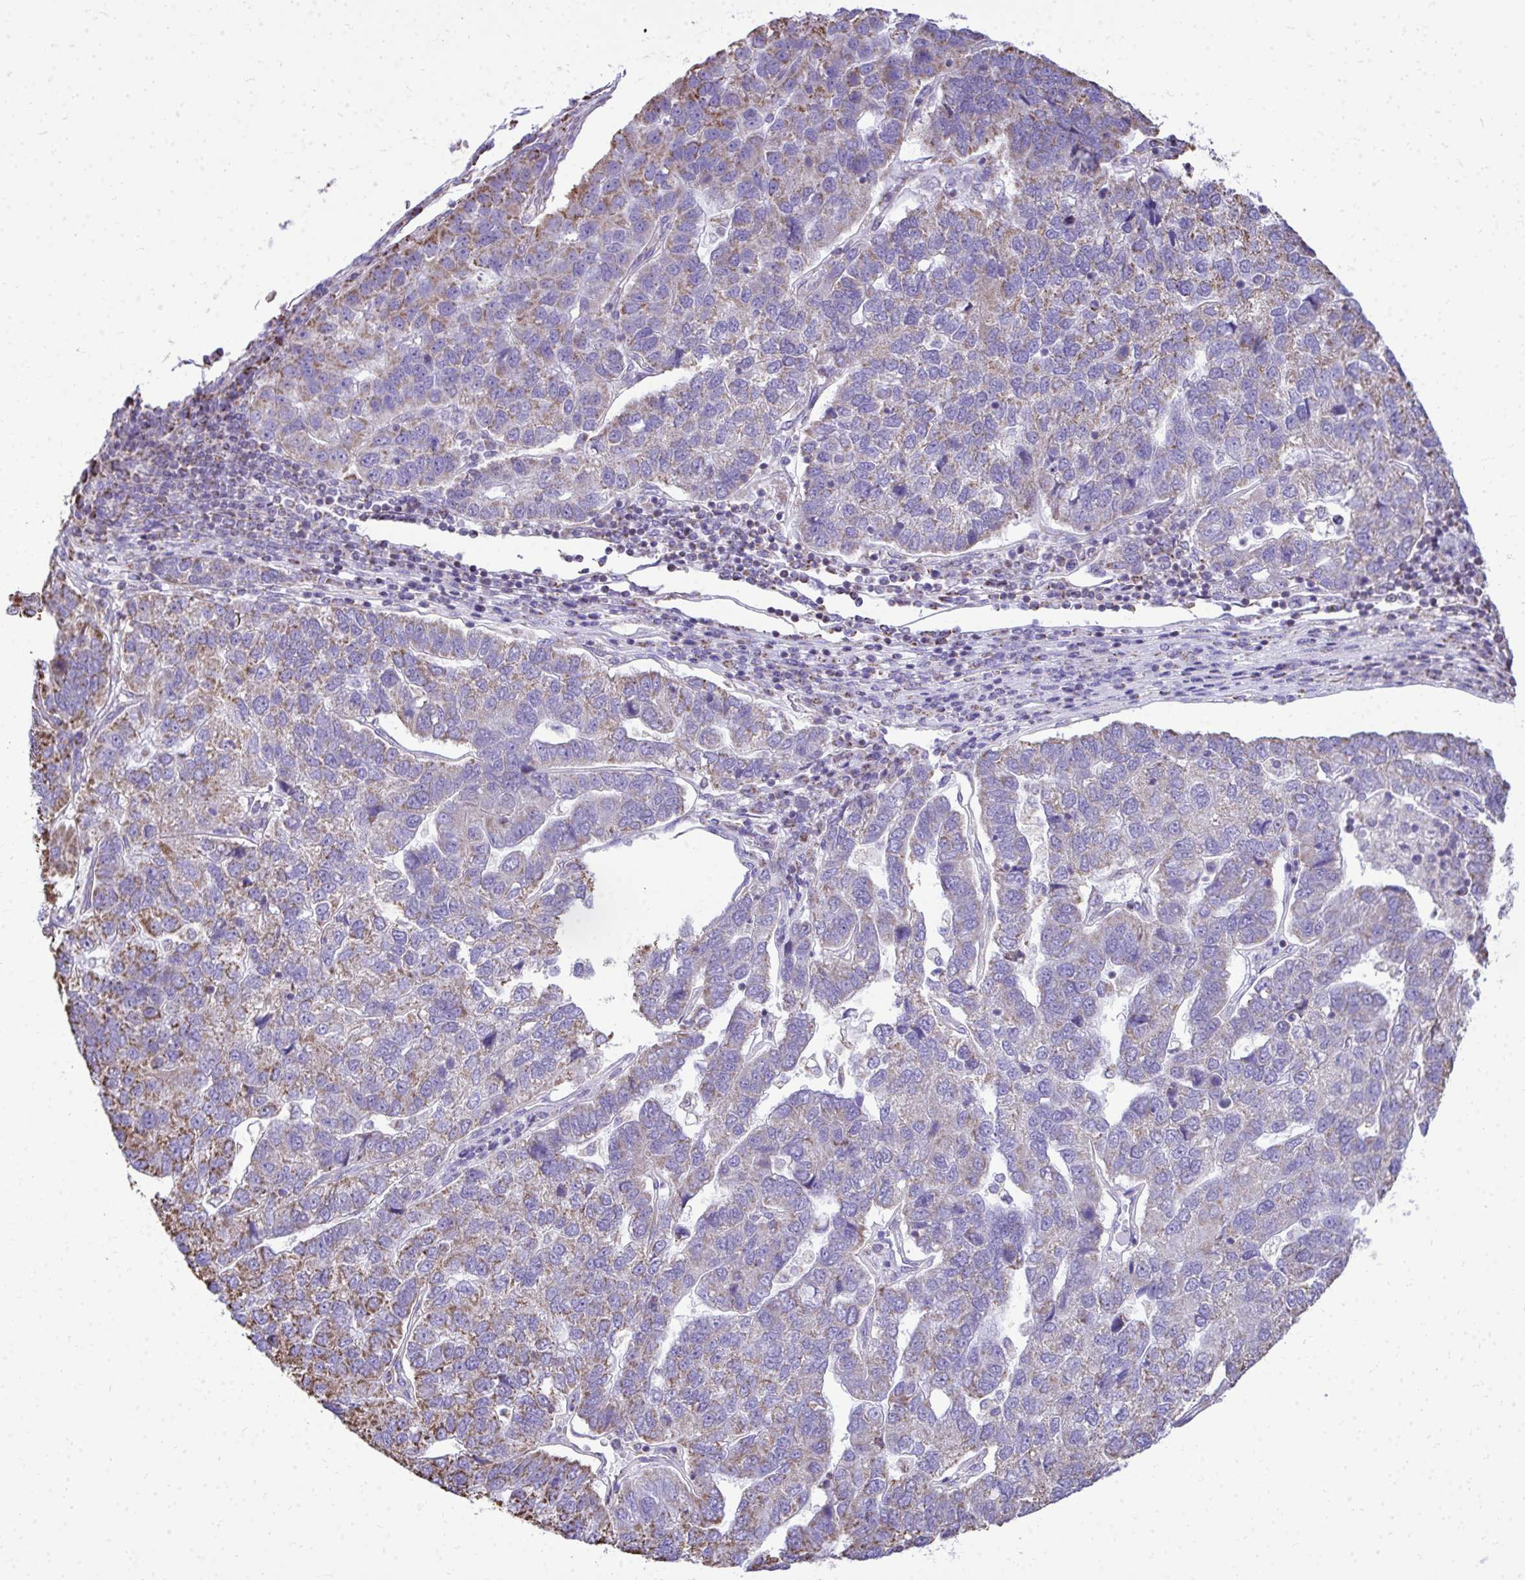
{"staining": {"intensity": "moderate", "quantity": "<25%", "location": "cytoplasmic/membranous"}, "tissue": "pancreatic cancer", "cell_type": "Tumor cells", "image_type": "cancer", "snomed": [{"axis": "morphology", "description": "Adenocarcinoma, NOS"}, {"axis": "topography", "description": "Pancreas"}], "caption": "IHC of adenocarcinoma (pancreatic) exhibits low levels of moderate cytoplasmic/membranous staining in about <25% of tumor cells.", "gene": "MPZL2", "patient": {"sex": "female", "age": 61}}